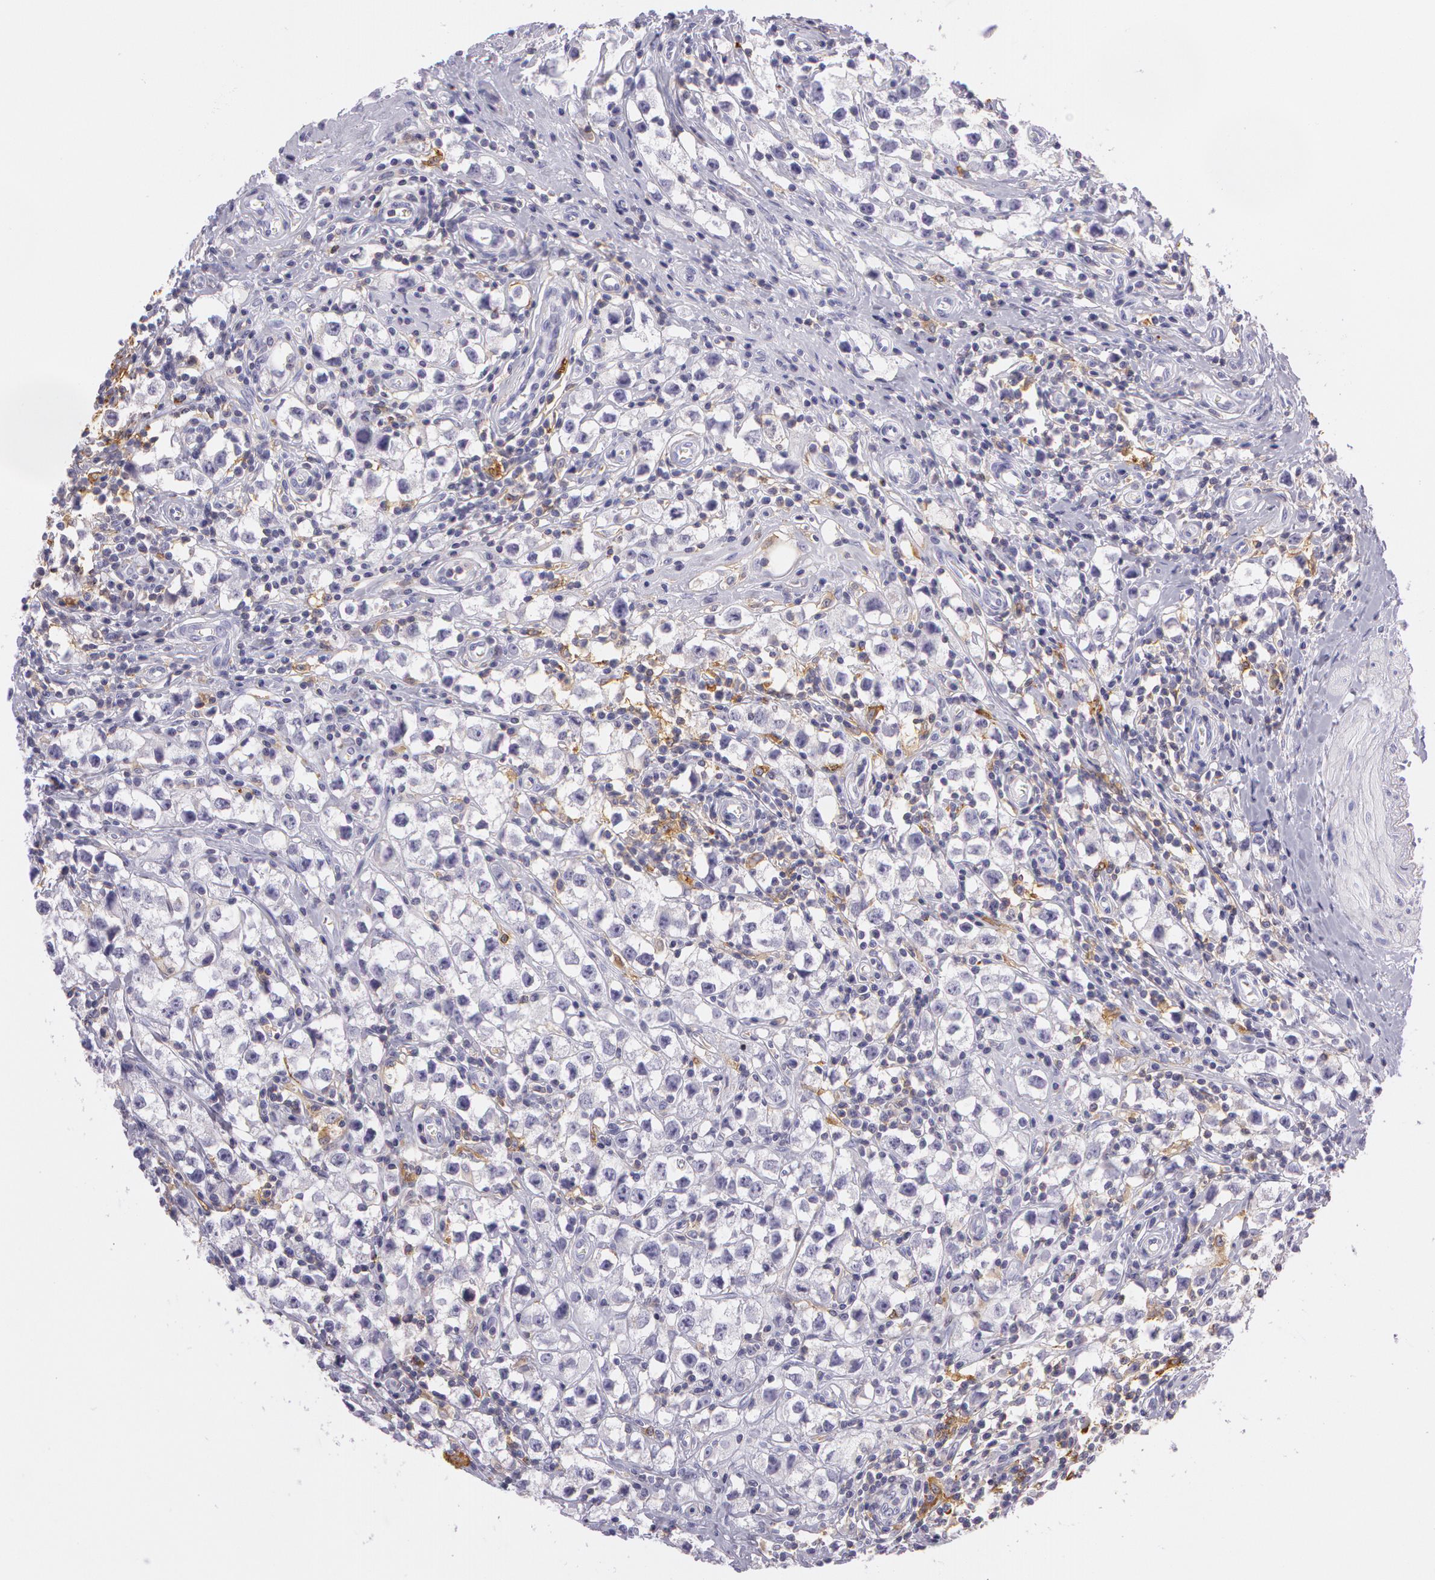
{"staining": {"intensity": "weak", "quantity": "<25%", "location": "cytoplasmic/membranous"}, "tissue": "testis cancer", "cell_type": "Tumor cells", "image_type": "cancer", "snomed": [{"axis": "morphology", "description": "Seminoma, NOS"}, {"axis": "topography", "description": "Testis"}], "caption": "The image shows no staining of tumor cells in testis cancer. (DAB IHC visualized using brightfield microscopy, high magnification).", "gene": "LY75", "patient": {"sex": "male", "age": 35}}